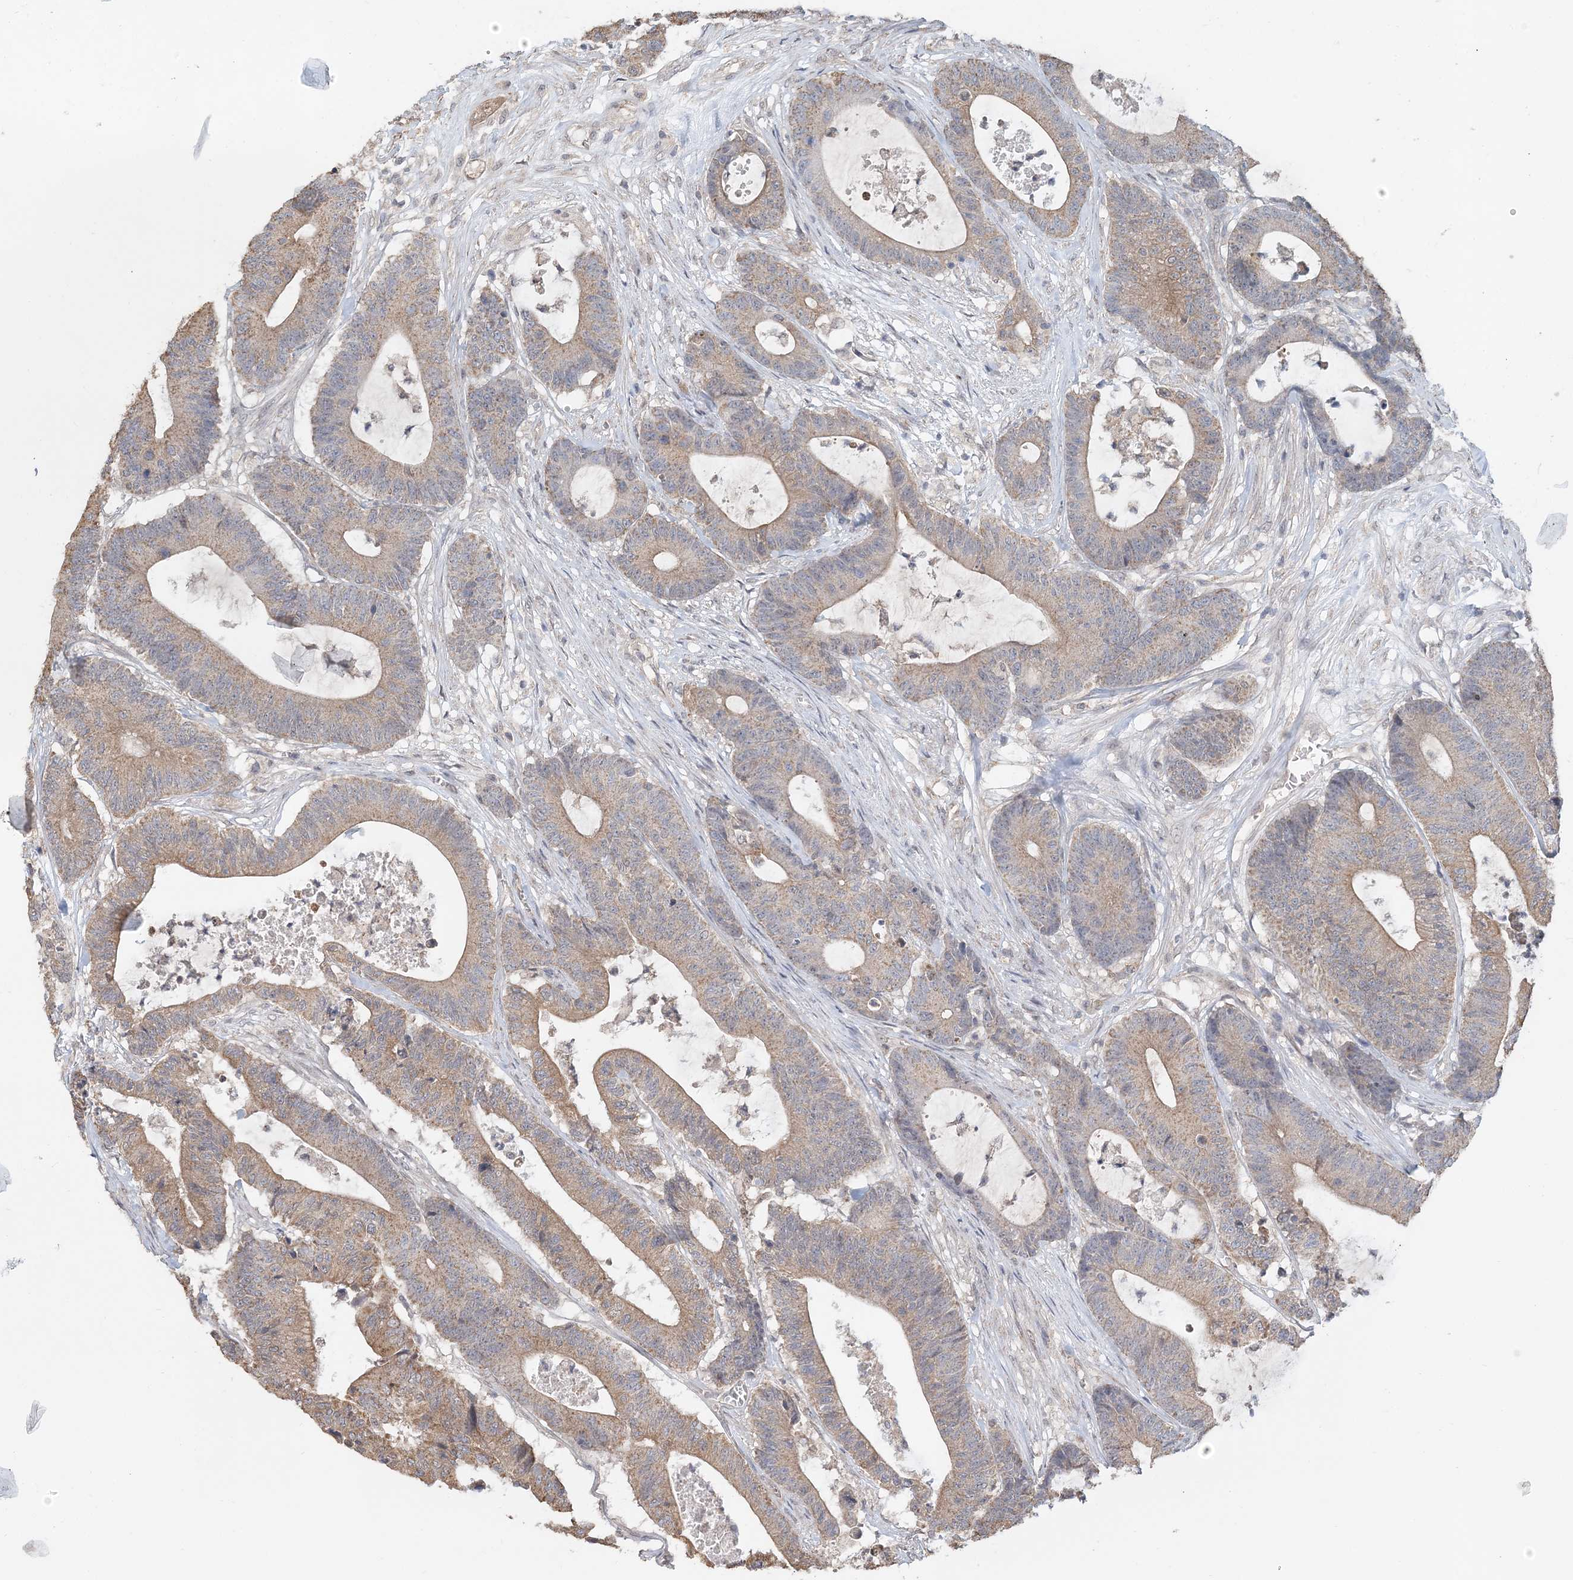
{"staining": {"intensity": "moderate", "quantity": ">75%", "location": "cytoplasmic/membranous"}, "tissue": "colorectal cancer", "cell_type": "Tumor cells", "image_type": "cancer", "snomed": [{"axis": "morphology", "description": "Adenocarcinoma, NOS"}, {"axis": "topography", "description": "Colon"}], "caption": "Protein expression analysis of human adenocarcinoma (colorectal) reveals moderate cytoplasmic/membranous positivity in approximately >75% of tumor cells.", "gene": "FBXO38", "patient": {"sex": "female", "age": 84}}